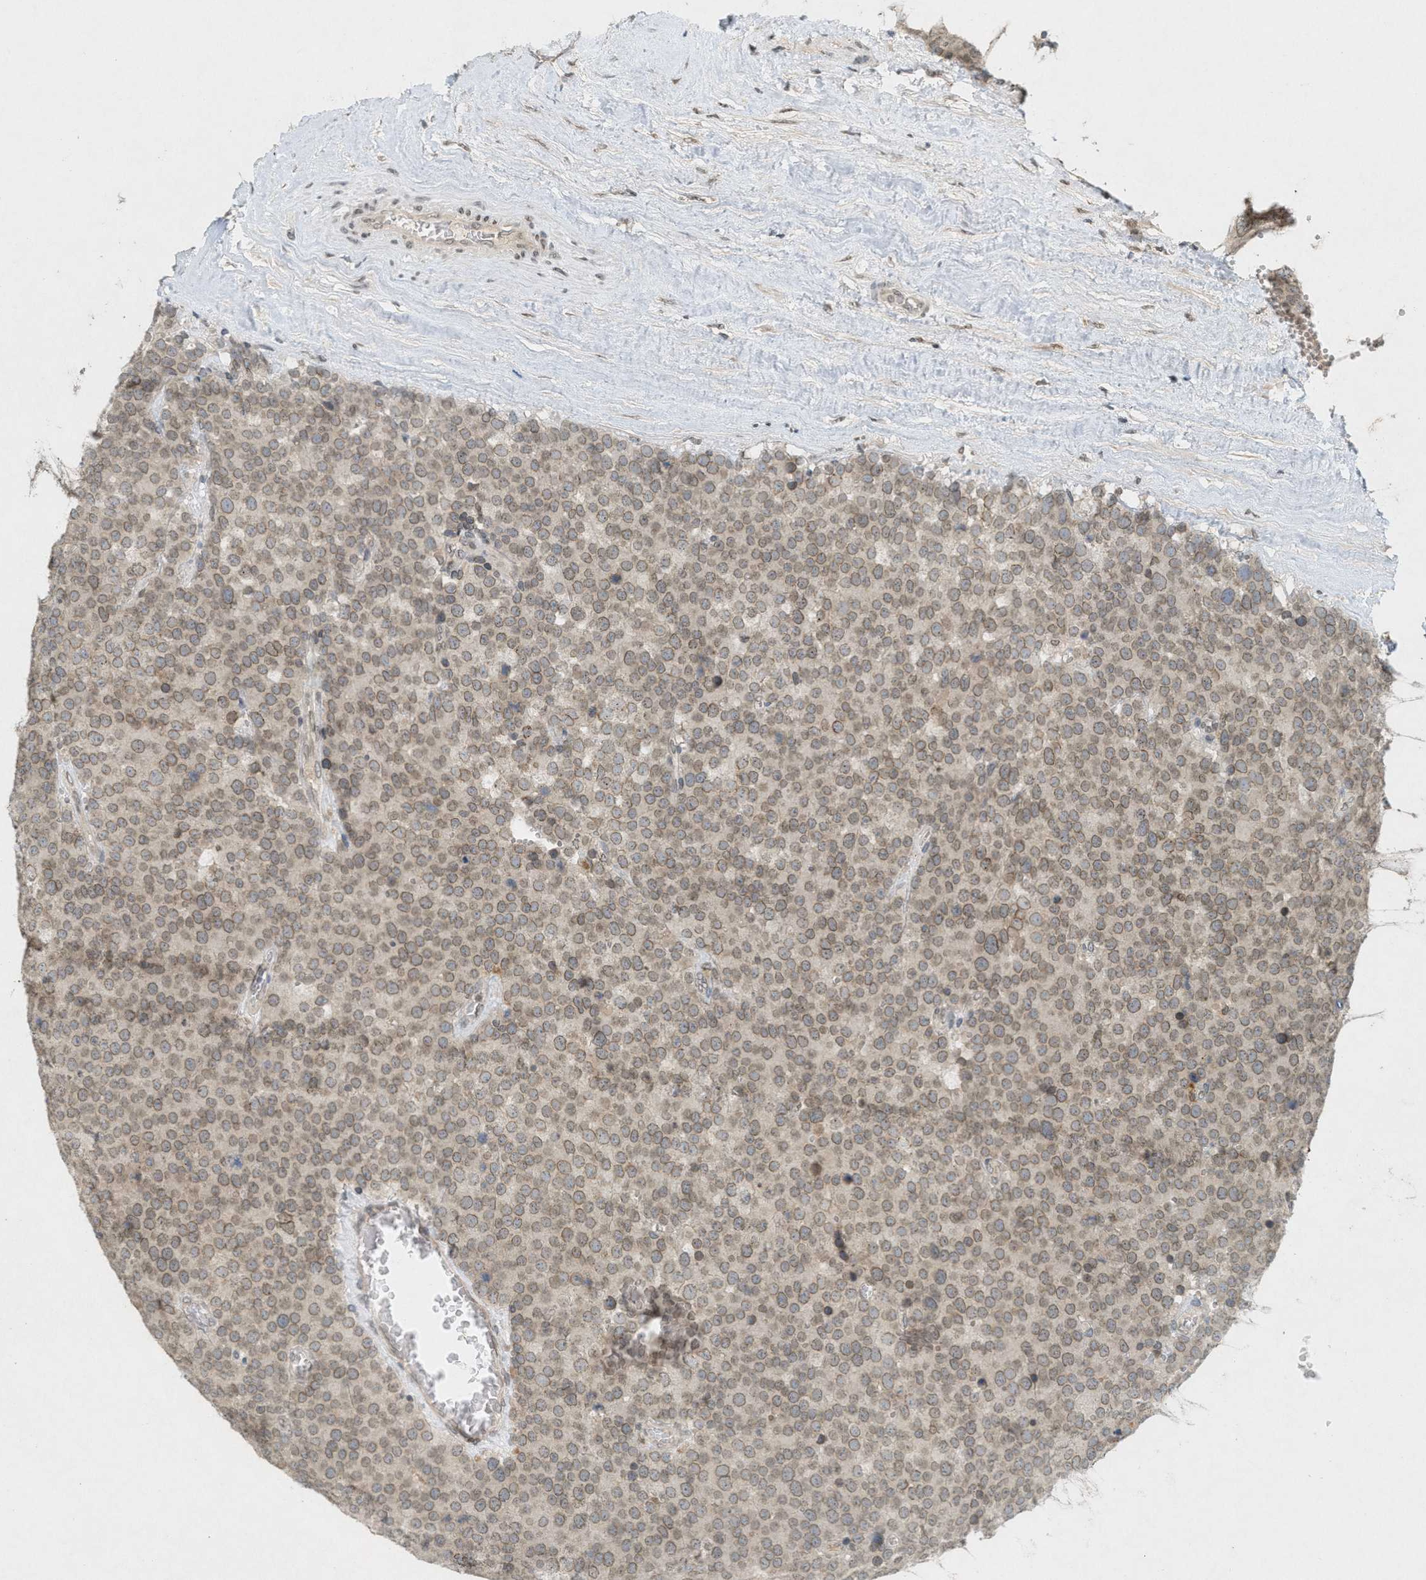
{"staining": {"intensity": "moderate", "quantity": ">75%", "location": "cytoplasmic/membranous,nuclear"}, "tissue": "testis cancer", "cell_type": "Tumor cells", "image_type": "cancer", "snomed": [{"axis": "morphology", "description": "Normal tissue, NOS"}, {"axis": "morphology", "description": "Seminoma, NOS"}, {"axis": "topography", "description": "Testis"}], "caption": "Testis cancer (seminoma) stained with a brown dye shows moderate cytoplasmic/membranous and nuclear positive positivity in approximately >75% of tumor cells.", "gene": "ABHD6", "patient": {"sex": "male", "age": 71}}